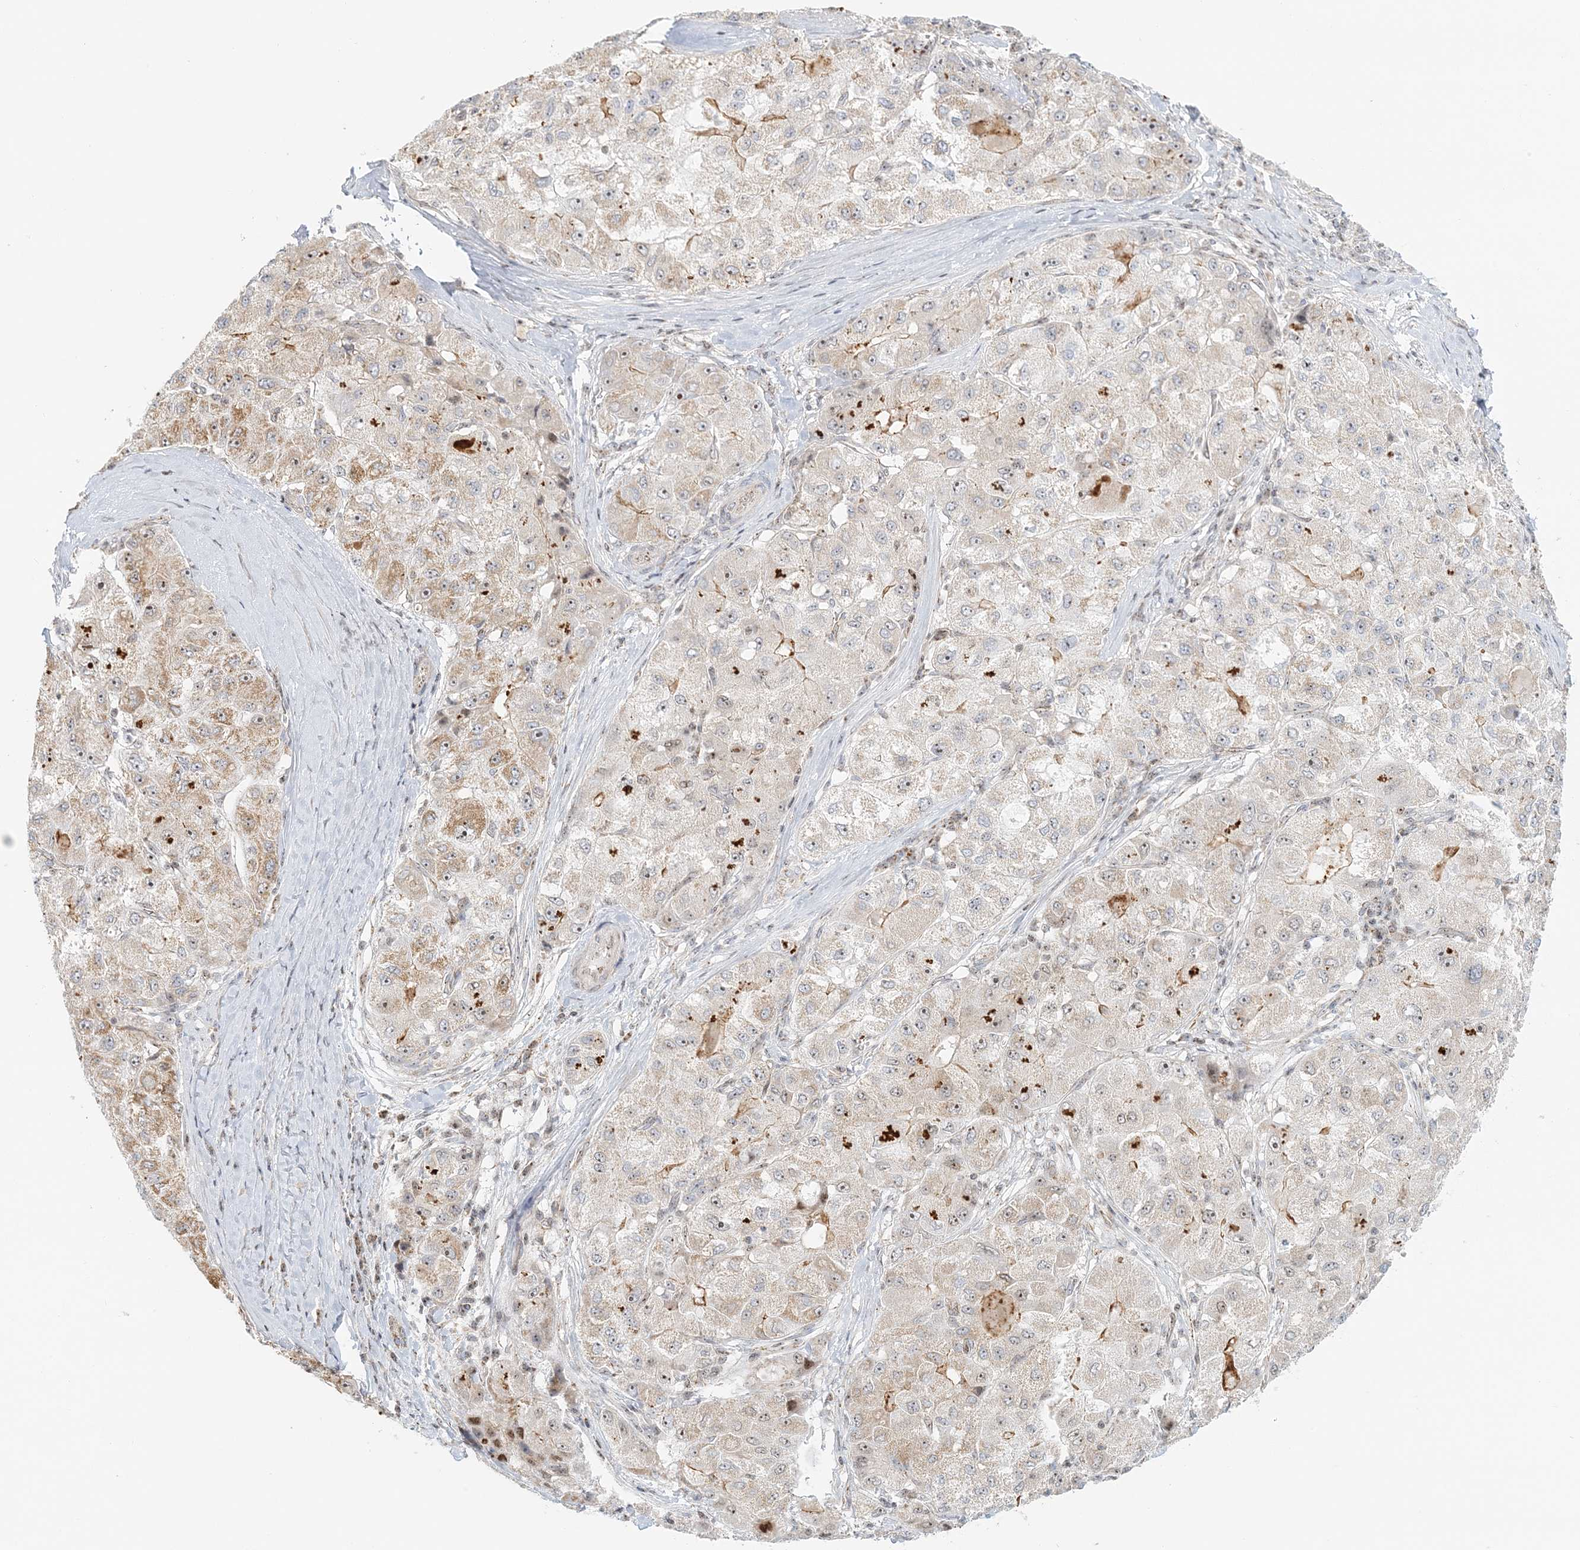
{"staining": {"intensity": "moderate", "quantity": "<25%", "location": "cytoplasmic/membranous,nuclear"}, "tissue": "liver cancer", "cell_type": "Tumor cells", "image_type": "cancer", "snomed": [{"axis": "morphology", "description": "Carcinoma, Hepatocellular, NOS"}, {"axis": "topography", "description": "Liver"}], "caption": "IHC of hepatocellular carcinoma (liver) exhibits low levels of moderate cytoplasmic/membranous and nuclear staining in about <25% of tumor cells. (DAB IHC, brown staining for protein, blue staining for nuclei).", "gene": "UBE2F", "patient": {"sex": "male", "age": 80}}